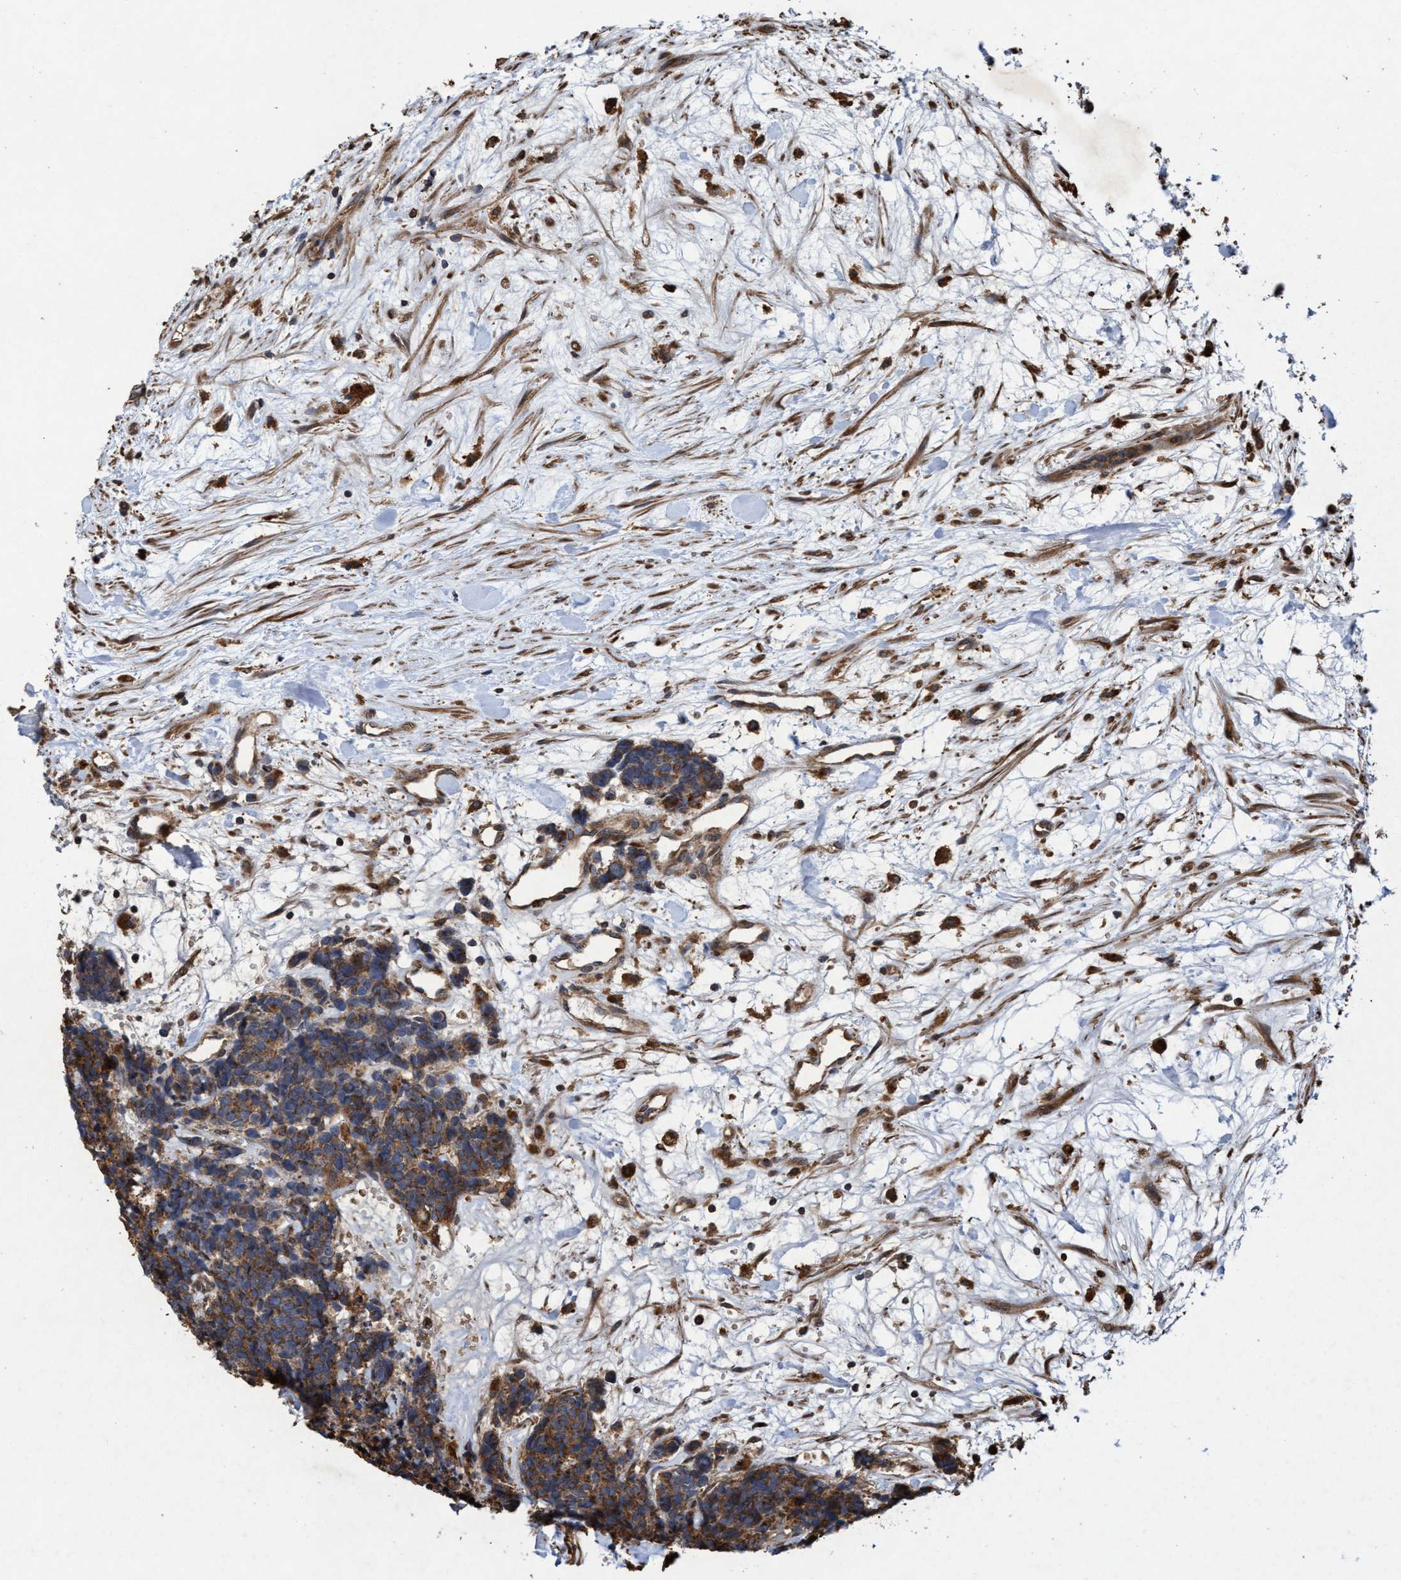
{"staining": {"intensity": "moderate", "quantity": ">75%", "location": "cytoplasmic/membranous"}, "tissue": "carcinoid", "cell_type": "Tumor cells", "image_type": "cancer", "snomed": [{"axis": "morphology", "description": "Carcinoma, NOS"}, {"axis": "morphology", "description": "Carcinoid, malignant, NOS"}, {"axis": "topography", "description": "Urinary bladder"}], "caption": "Carcinoid stained for a protein exhibits moderate cytoplasmic/membranous positivity in tumor cells. (IHC, brightfield microscopy, high magnification).", "gene": "CHMP6", "patient": {"sex": "male", "age": 57}}